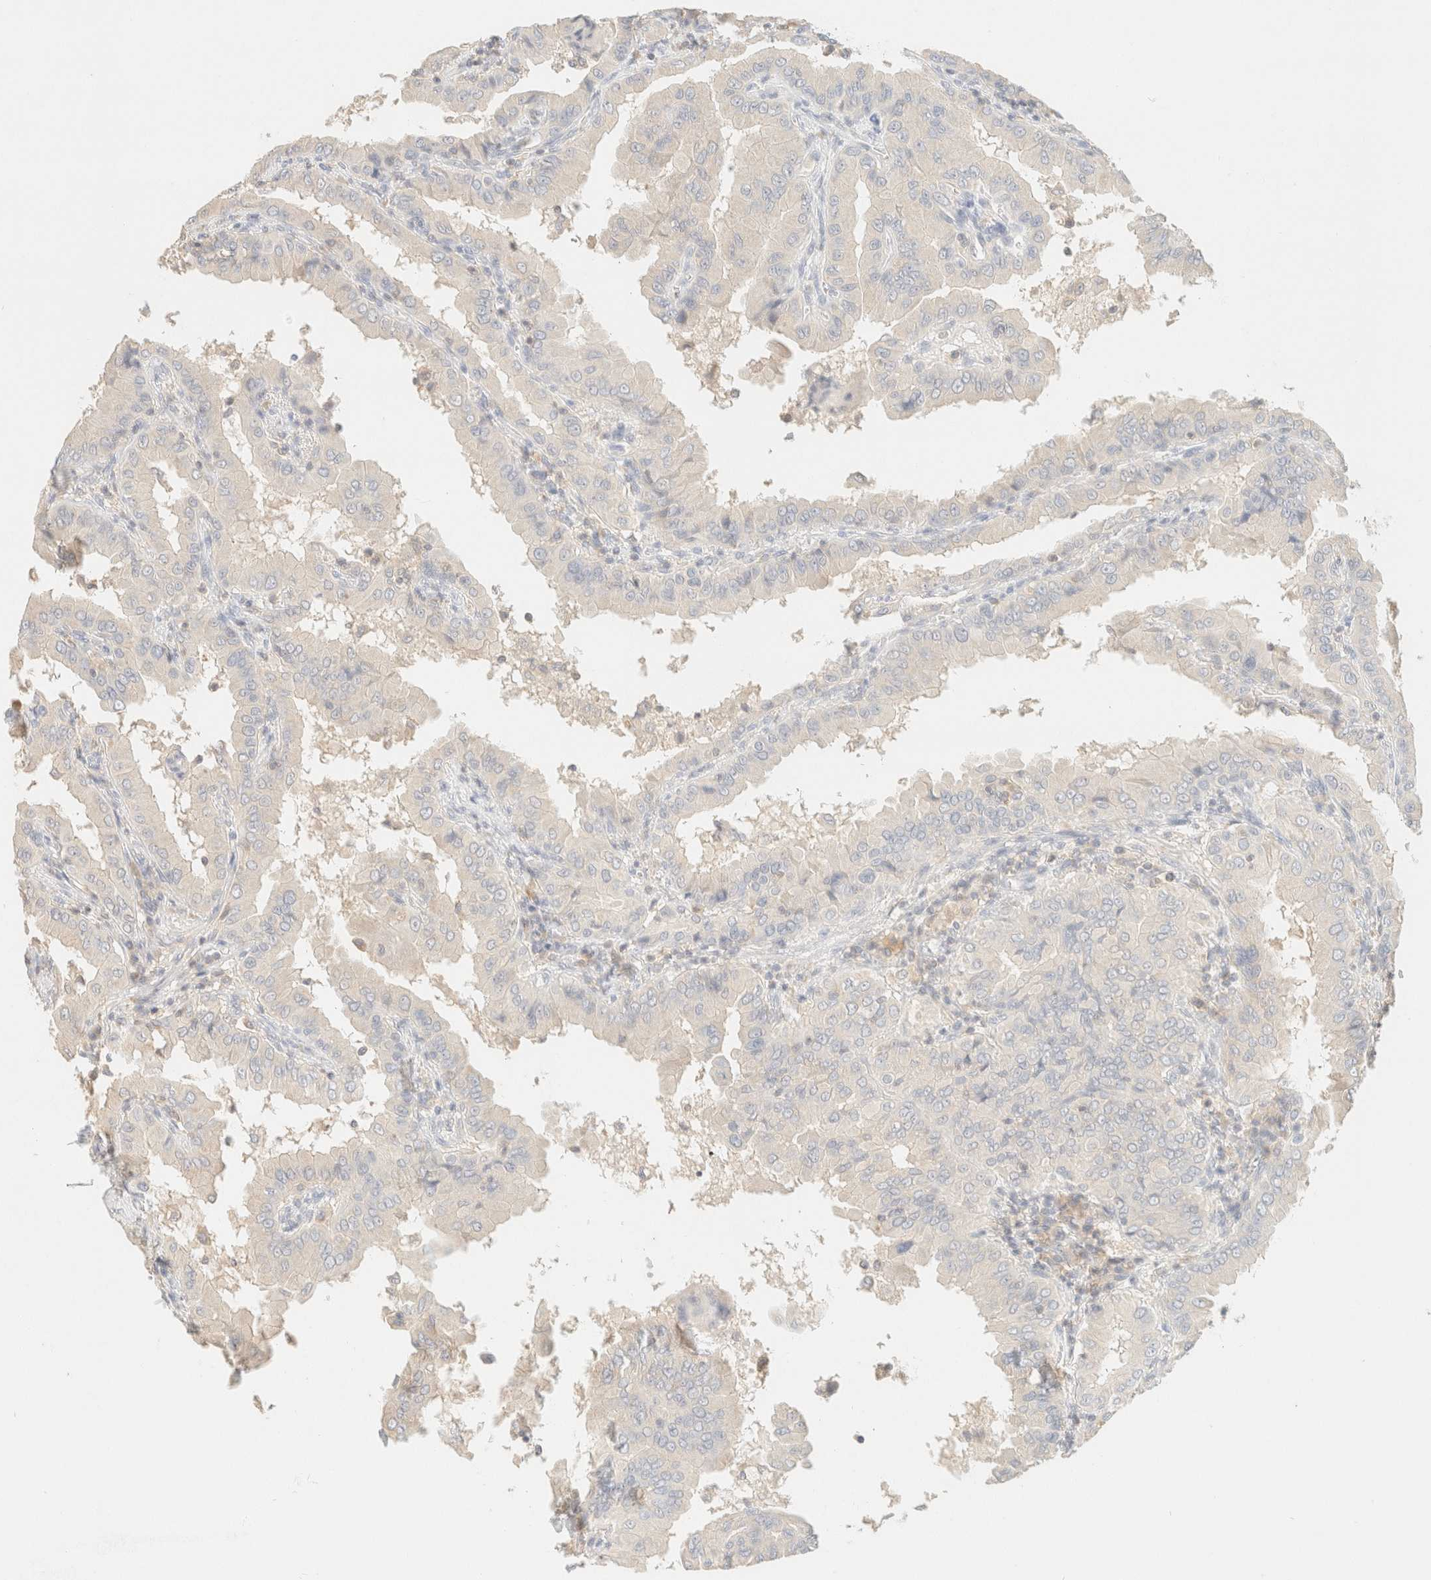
{"staining": {"intensity": "negative", "quantity": "none", "location": "none"}, "tissue": "thyroid cancer", "cell_type": "Tumor cells", "image_type": "cancer", "snomed": [{"axis": "morphology", "description": "Papillary adenocarcinoma, NOS"}, {"axis": "topography", "description": "Thyroid gland"}], "caption": "A high-resolution micrograph shows immunohistochemistry (IHC) staining of thyroid cancer, which shows no significant staining in tumor cells.", "gene": "TIMD4", "patient": {"sex": "male", "age": 33}}